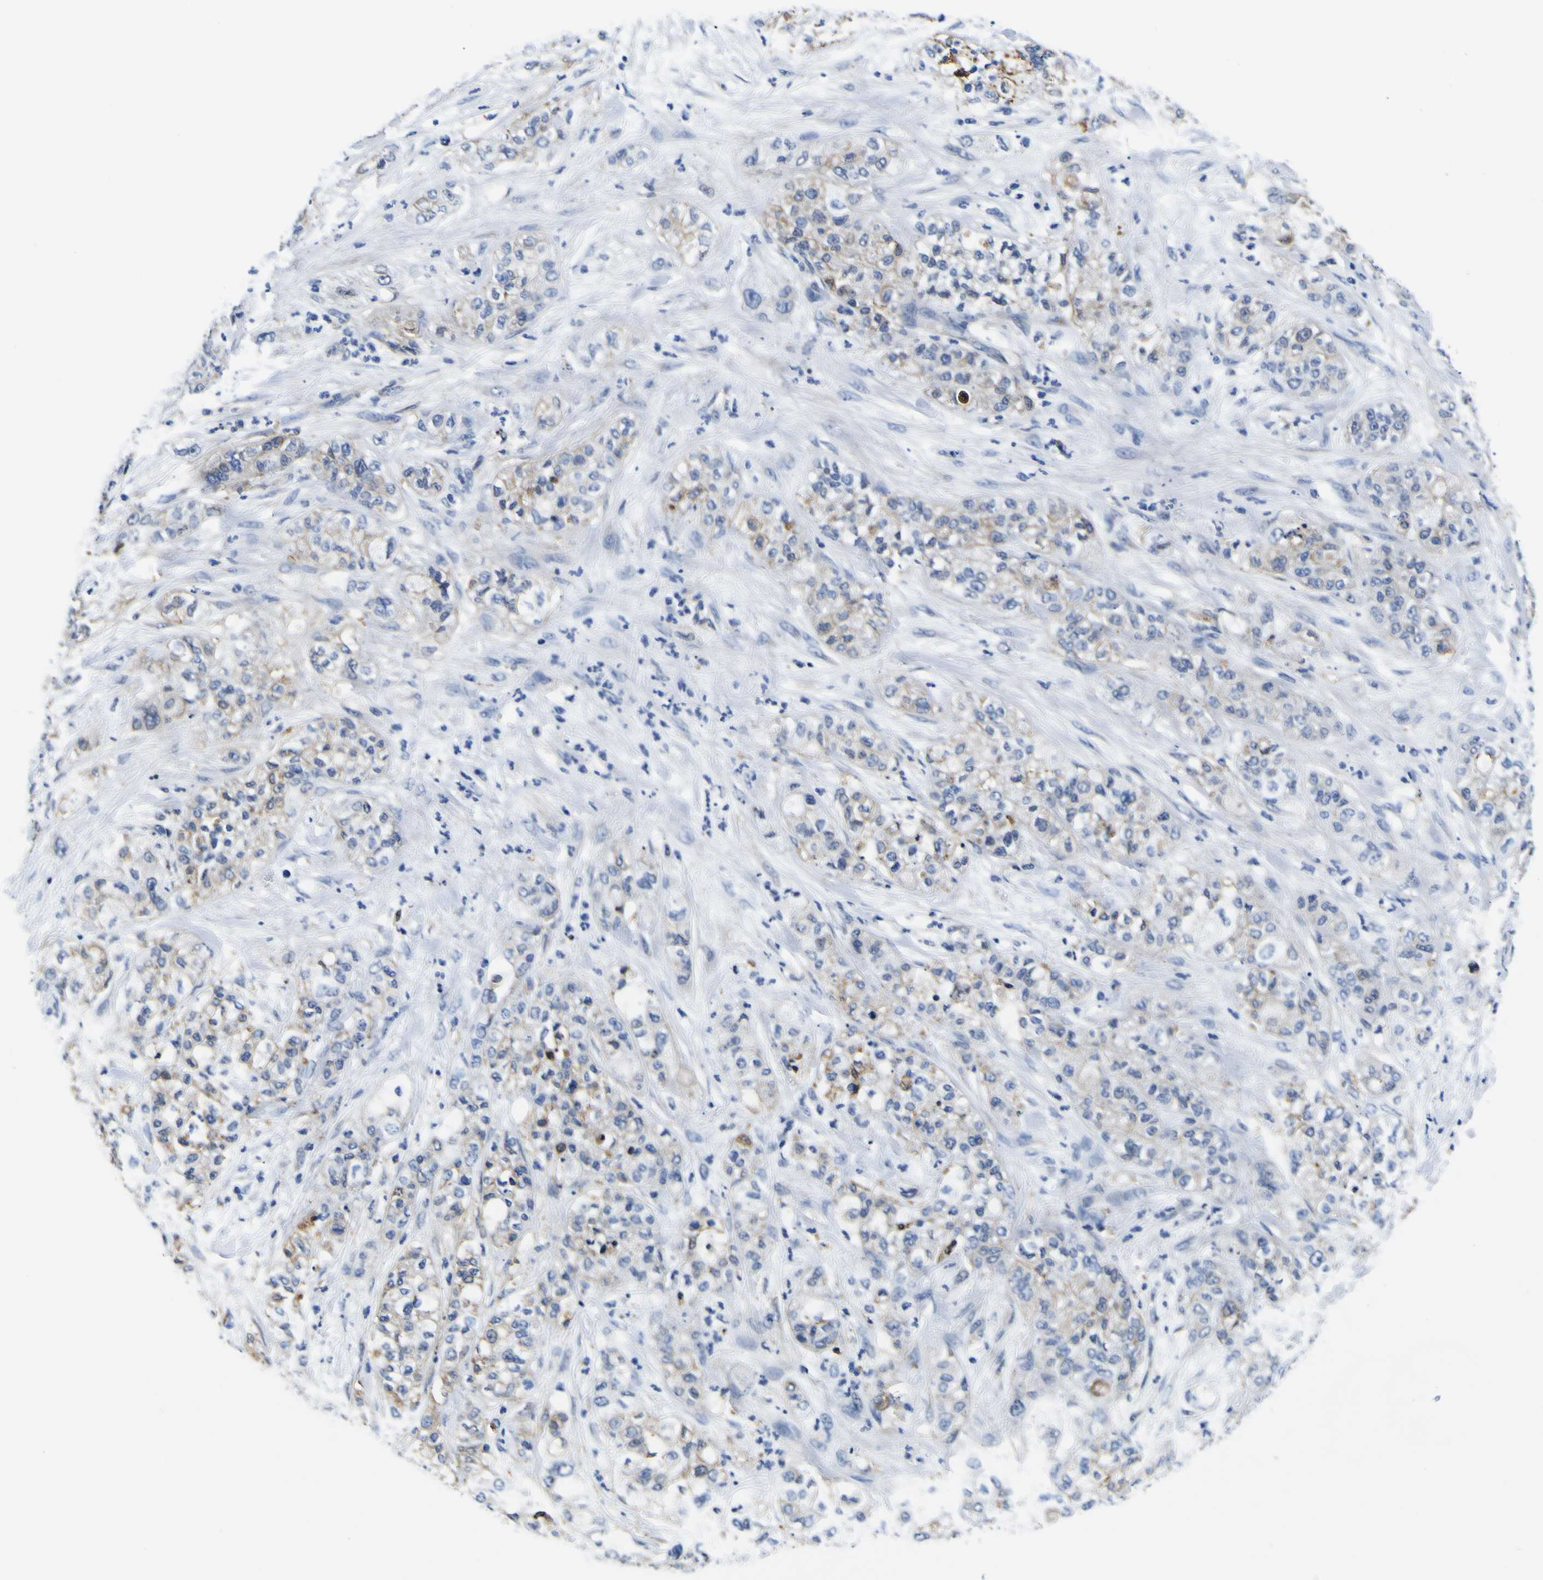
{"staining": {"intensity": "moderate", "quantity": "25%-75%", "location": "cytoplasmic/membranous"}, "tissue": "pancreatic cancer", "cell_type": "Tumor cells", "image_type": "cancer", "snomed": [{"axis": "morphology", "description": "Adenocarcinoma, NOS"}, {"axis": "topography", "description": "Pancreas"}], "caption": "Human adenocarcinoma (pancreatic) stained with a protein marker demonstrates moderate staining in tumor cells.", "gene": "PXDN", "patient": {"sex": "female", "age": 78}}